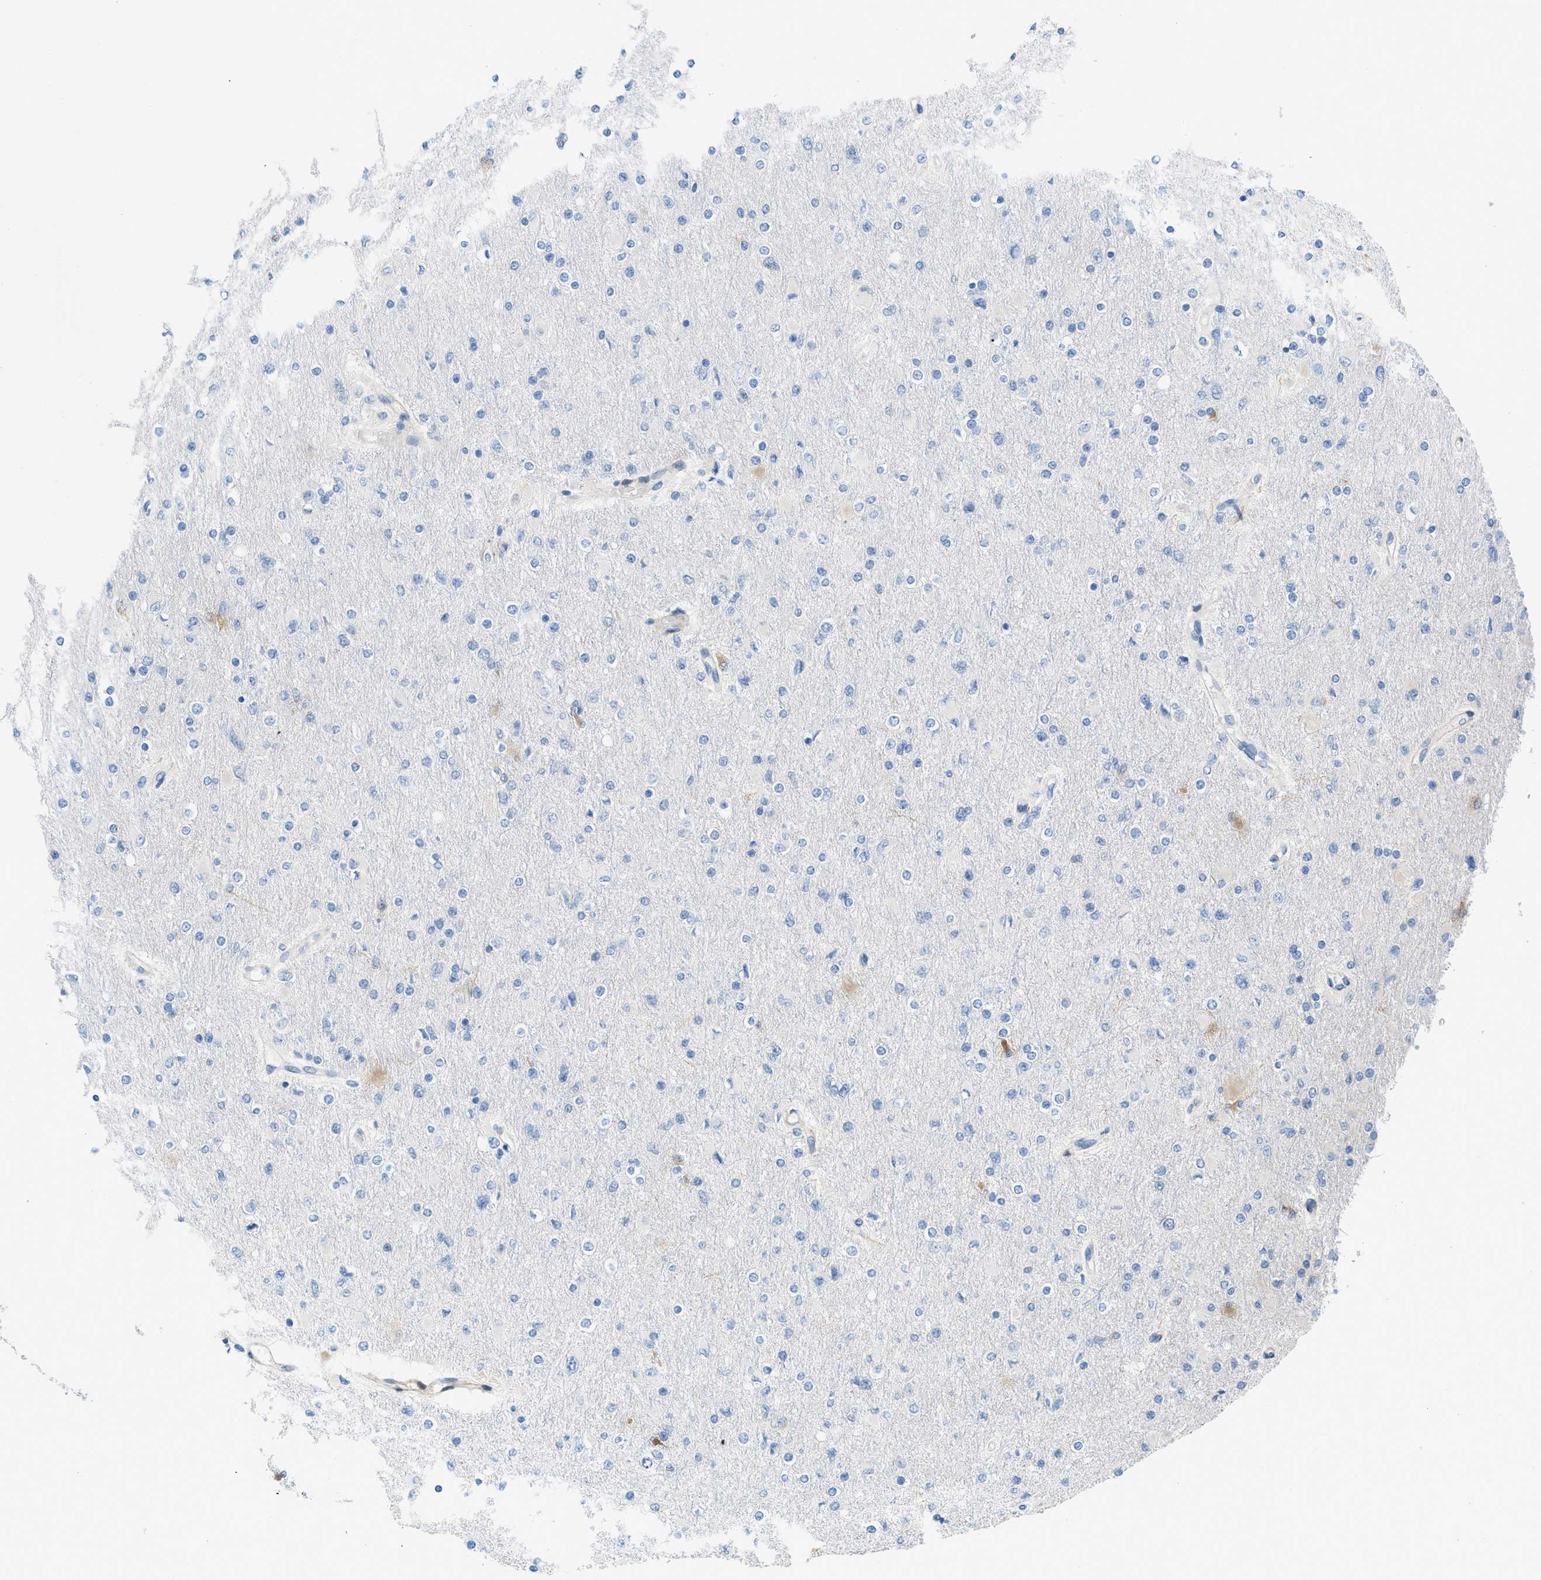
{"staining": {"intensity": "negative", "quantity": "none", "location": "none"}, "tissue": "glioma", "cell_type": "Tumor cells", "image_type": "cancer", "snomed": [{"axis": "morphology", "description": "Glioma, malignant, High grade"}, {"axis": "topography", "description": "Cerebral cortex"}], "caption": "The histopathology image displays no staining of tumor cells in glioma.", "gene": "PDLIM5", "patient": {"sex": "female", "age": 36}}